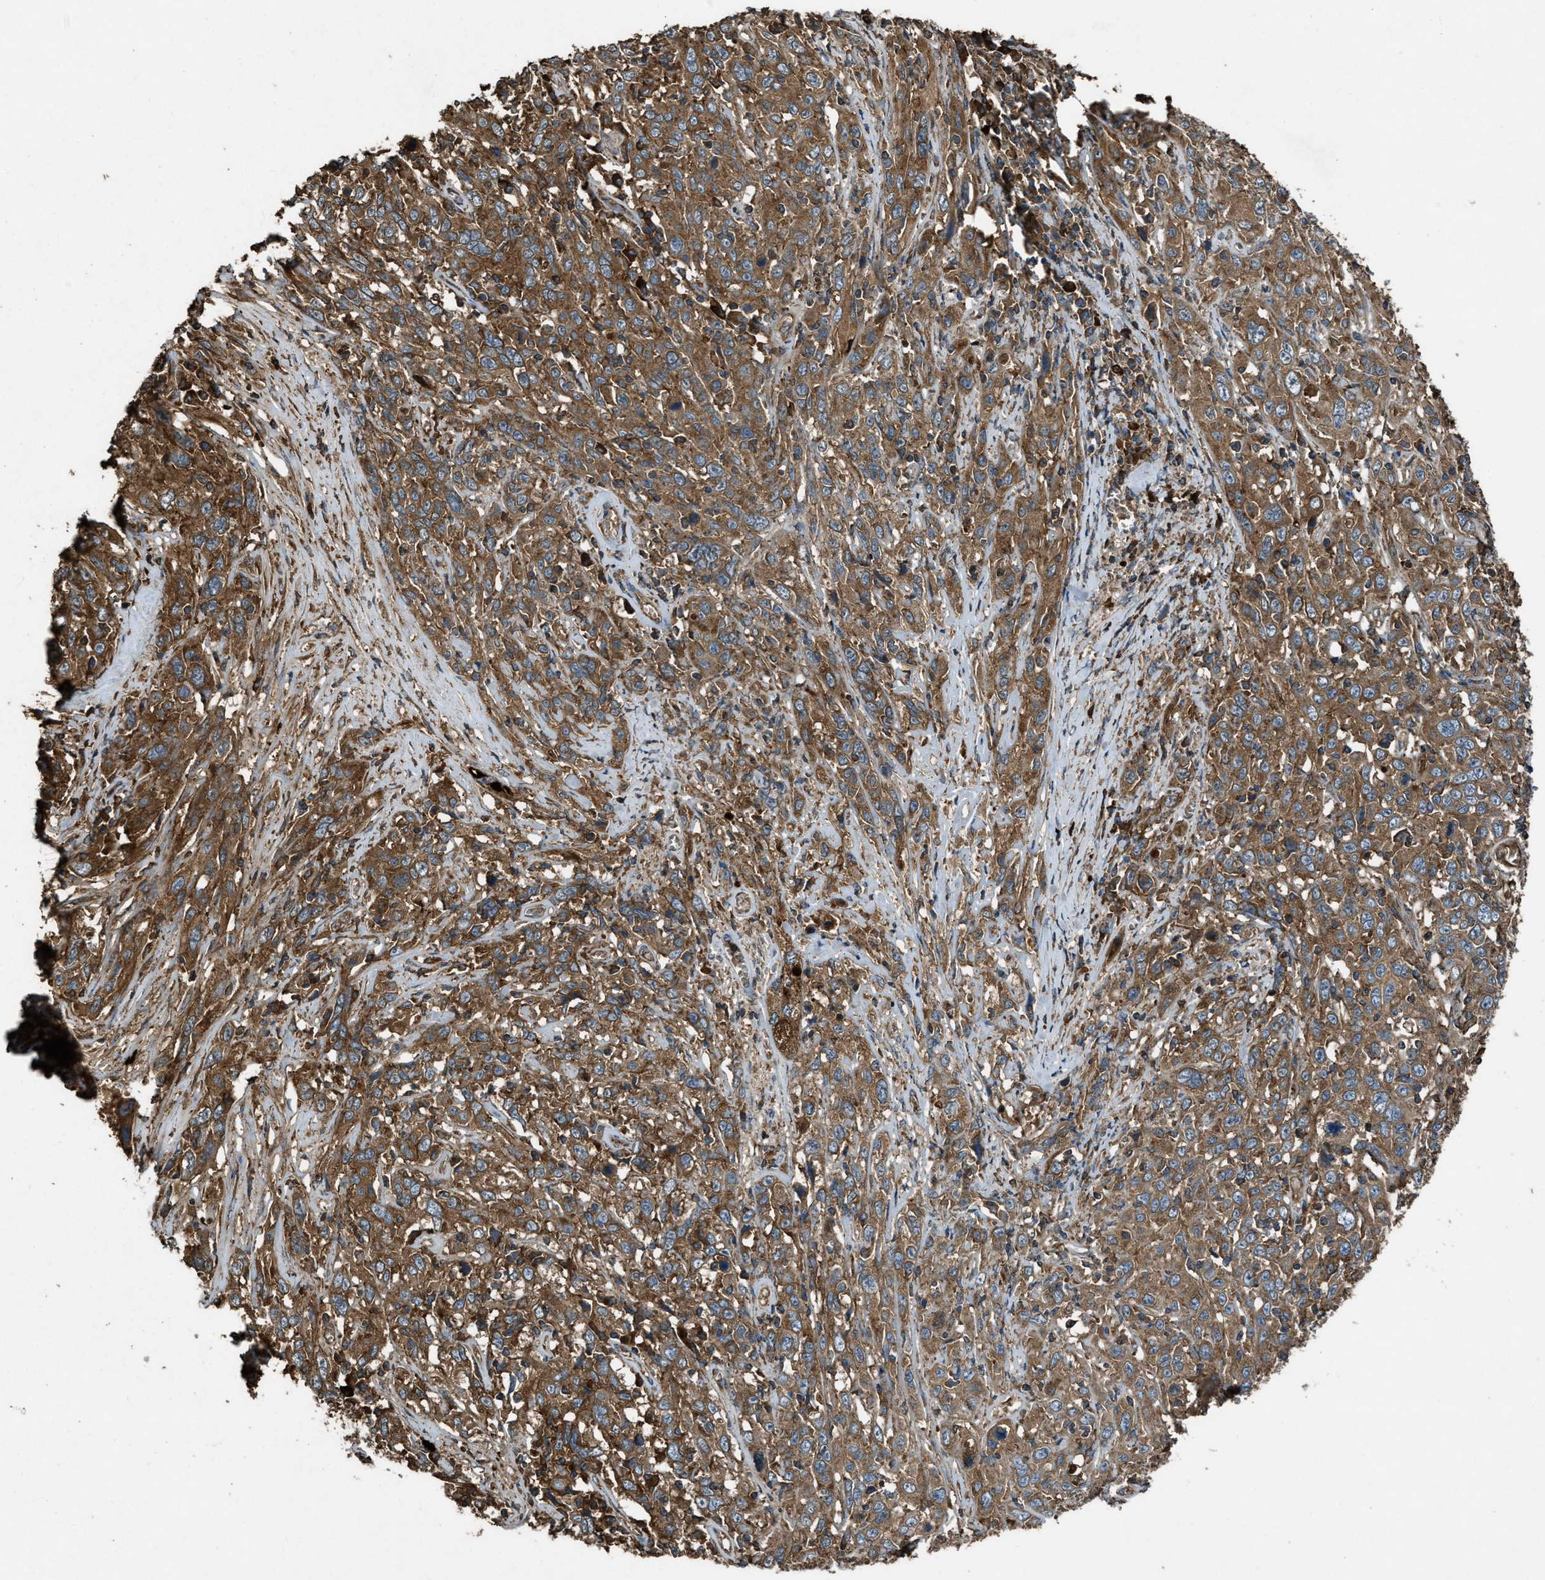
{"staining": {"intensity": "moderate", "quantity": ">75%", "location": "cytoplasmic/membranous"}, "tissue": "cervical cancer", "cell_type": "Tumor cells", "image_type": "cancer", "snomed": [{"axis": "morphology", "description": "Squamous cell carcinoma, NOS"}, {"axis": "topography", "description": "Cervix"}], "caption": "Cervical squamous cell carcinoma stained with a protein marker shows moderate staining in tumor cells.", "gene": "MAP3K8", "patient": {"sex": "female", "age": 46}}